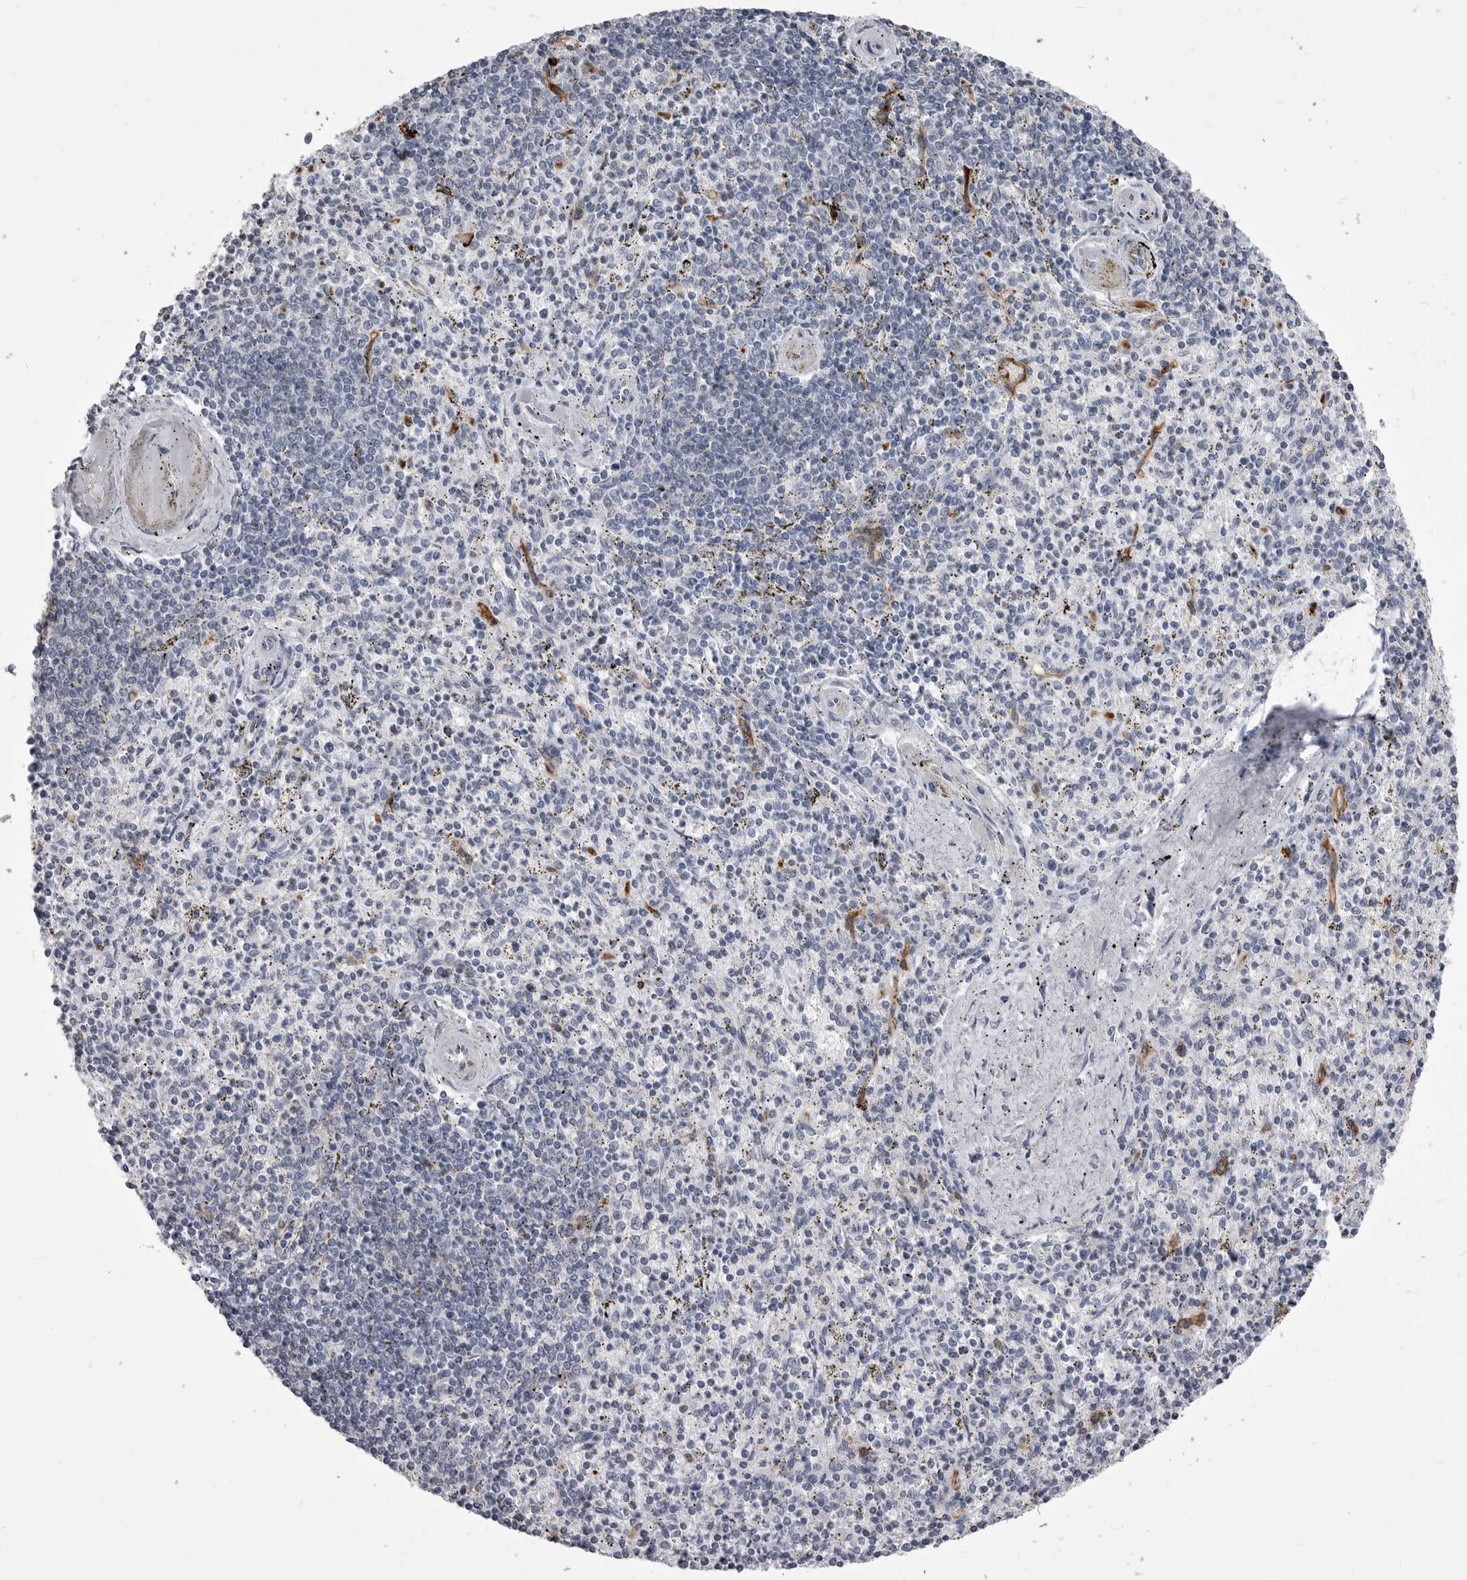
{"staining": {"intensity": "weak", "quantity": "<25%", "location": "nuclear"}, "tissue": "spleen", "cell_type": "Cells in red pulp", "image_type": "normal", "snomed": [{"axis": "morphology", "description": "Normal tissue, NOS"}, {"axis": "topography", "description": "Spleen"}], "caption": "Immunohistochemical staining of unremarkable human spleen exhibits no significant expression in cells in red pulp.", "gene": "OPLAH", "patient": {"sex": "male", "age": 72}}